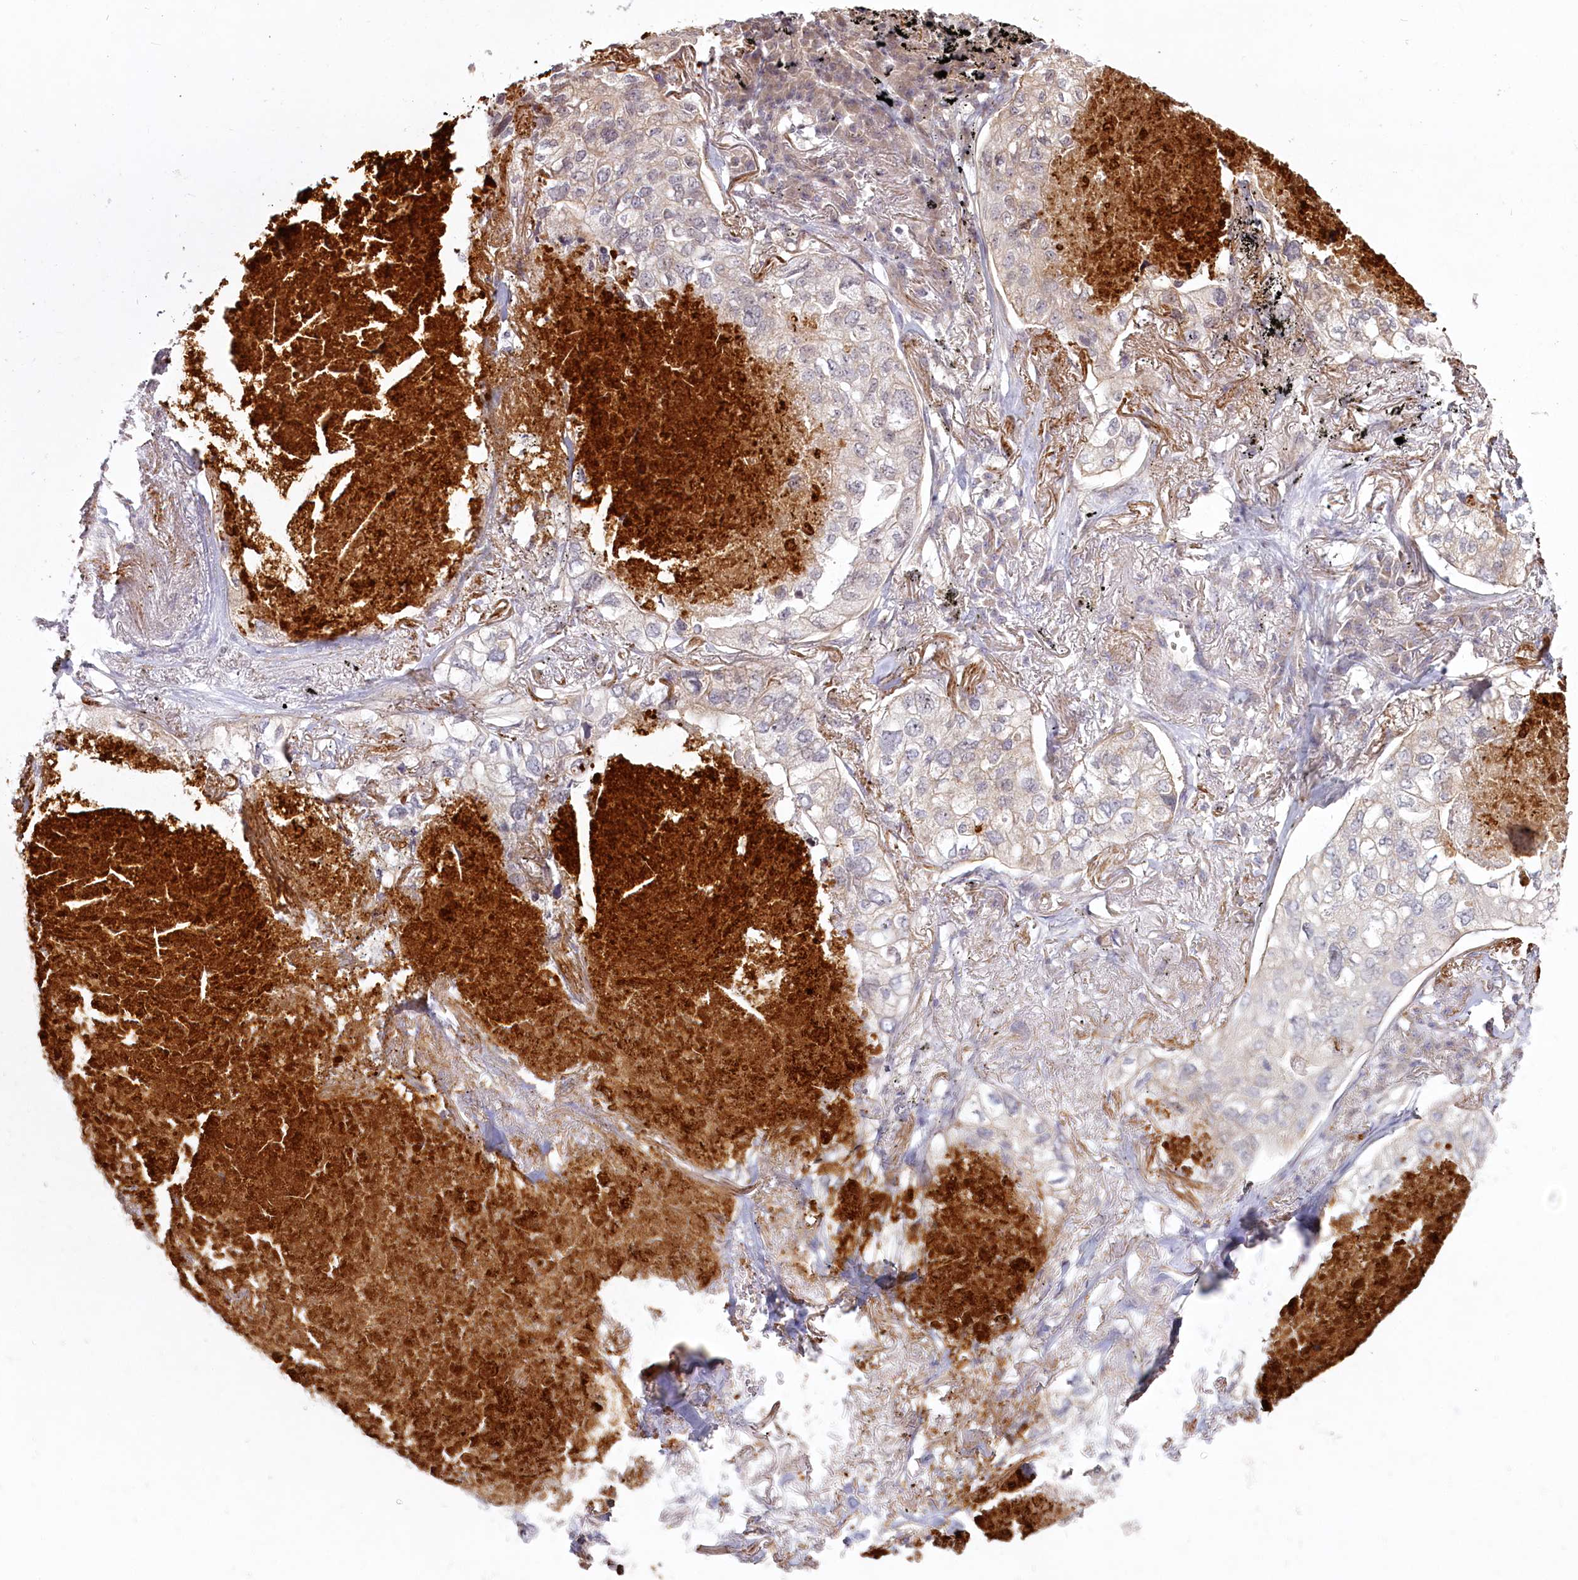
{"staining": {"intensity": "negative", "quantity": "none", "location": "none"}, "tissue": "lung cancer", "cell_type": "Tumor cells", "image_type": "cancer", "snomed": [{"axis": "morphology", "description": "Adenocarcinoma, NOS"}, {"axis": "topography", "description": "Lung"}], "caption": "This is a photomicrograph of immunohistochemistry (IHC) staining of adenocarcinoma (lung), which shows no expression in tumor cells. The staining was performed using DAB (3,3'-diaminobenzidine) to visualize the protein expression in brown, while the nuclei were stained in blue with hematoxylin (Magnification: 20x).", "gene": "SPINK13", "patient": {"sex": "male", "age": 65}}